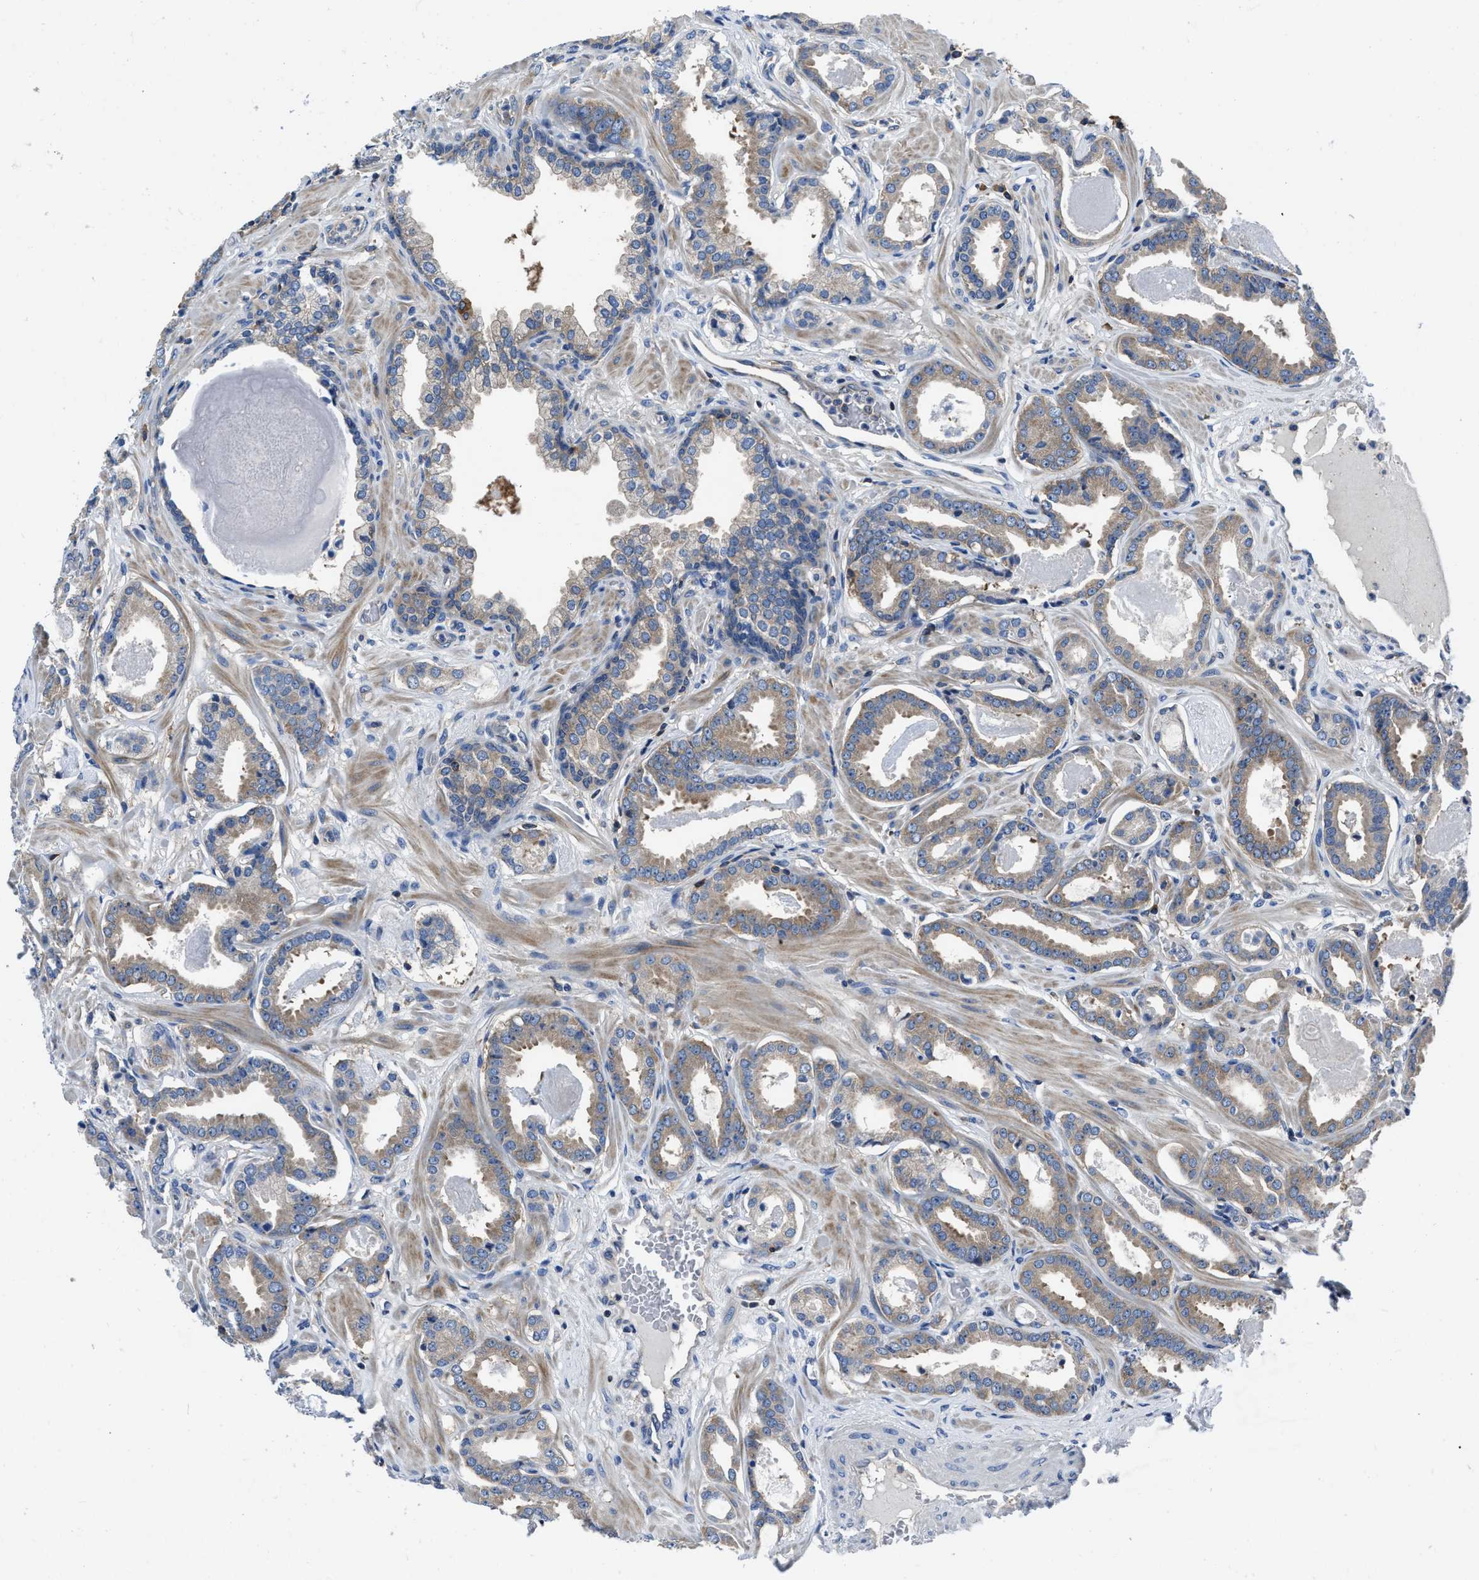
{"staining": {"intensity": "moderate", "quantity": "<25%", "location": "cytoplasmic/membranous"}, "tissue": "prostate cancer", "cell_type": "Tumor cells", "image_type": "cancer", "snomed": [{"axis": "morphology", "description": "Adenocarcinoma, Low grade"}, {"axis": "topography", "description": "Prostate"}], "caption": "Immunohistochemical staining of human prostate adenocarcinoma (low-grade) shows moderate cytoplasmic/membranous protein staining in approximately <25% of tumor cells.", "gene": "YARS1", "patient": {"sex": "male", "age": 53}}